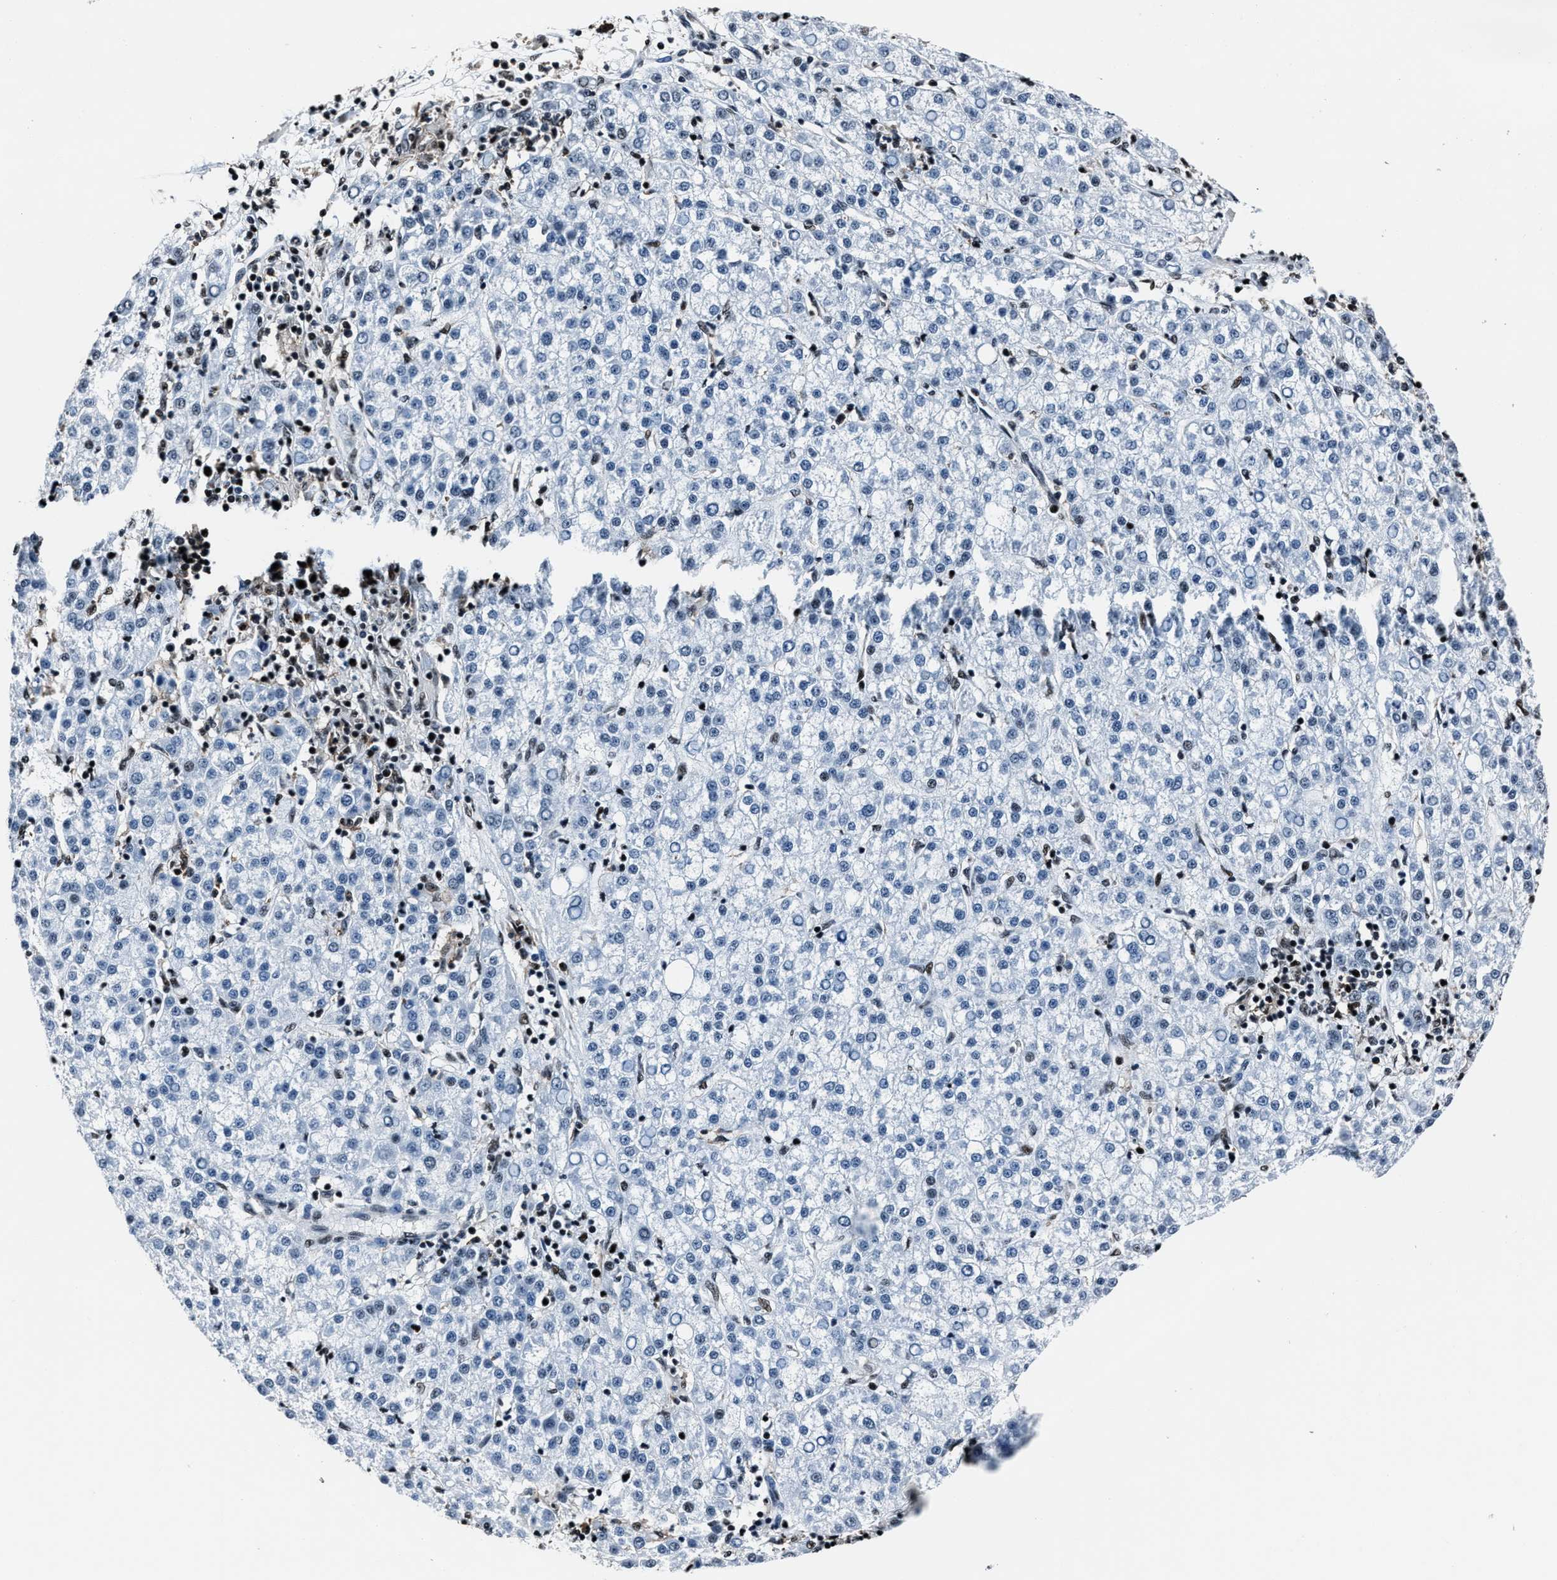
{"staining": {"intensity": "negative", "quantity": "none", "location": "none"}, "tissue": "liver cancer", "cell_type": "Tumor cells", "image_type": "cancer", "snomed": [{"axis": "morphology", "description": "Carcinoma, Hepatocellular, NOS"}, {"axis": "topography", "description": "Liver"}], "caption": "IHC image of human liver hepatocellular carcinoma stained for a protein (brown), which demonstrates no positivity in tumor cells.", "gene": "PPIE", "patient": {"sex": "female", "age": 58}}